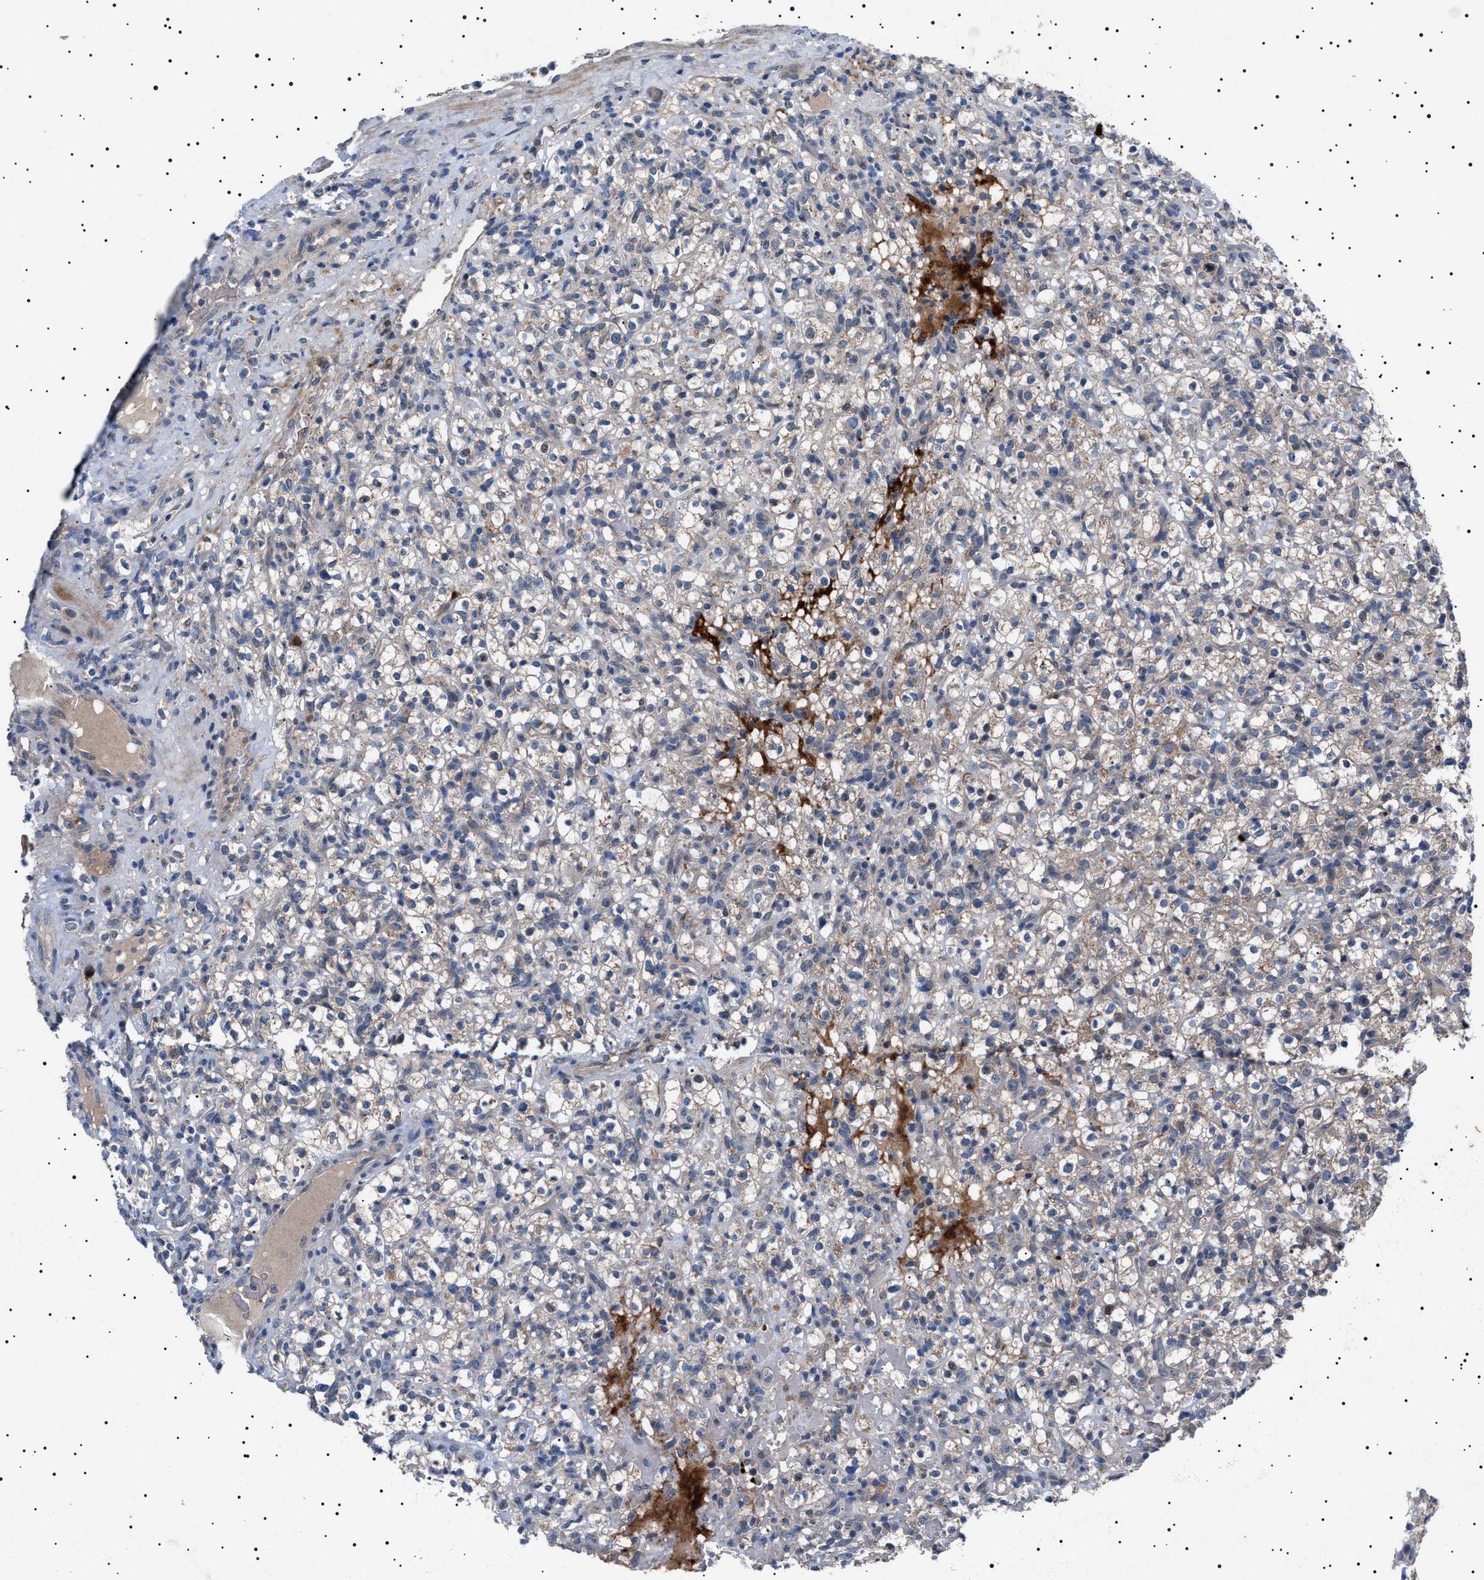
{"staining": {"intensity": "weak", "quantity": ">75%", "location": "cytoplasmic/membranous"}, "tissue": "renal cancer", "cell_type": "Tumor cells", "image_type": "cancer", "snomed": [{"axis": "morphology", "description": "Normal tissue, NOS"}, {"axis": "morphology", "description": "Adenocarcinoma, NOS"}, {"axis": "topography", "description": "Kidney"}], "caption": "Renal cancer stained with a brown dye shows weak cytoplasmic/membranous positive positivity in about >75% of tumor cells.", "gene": "PTRH1", "patient": {"sex": "female", "age": 72}}